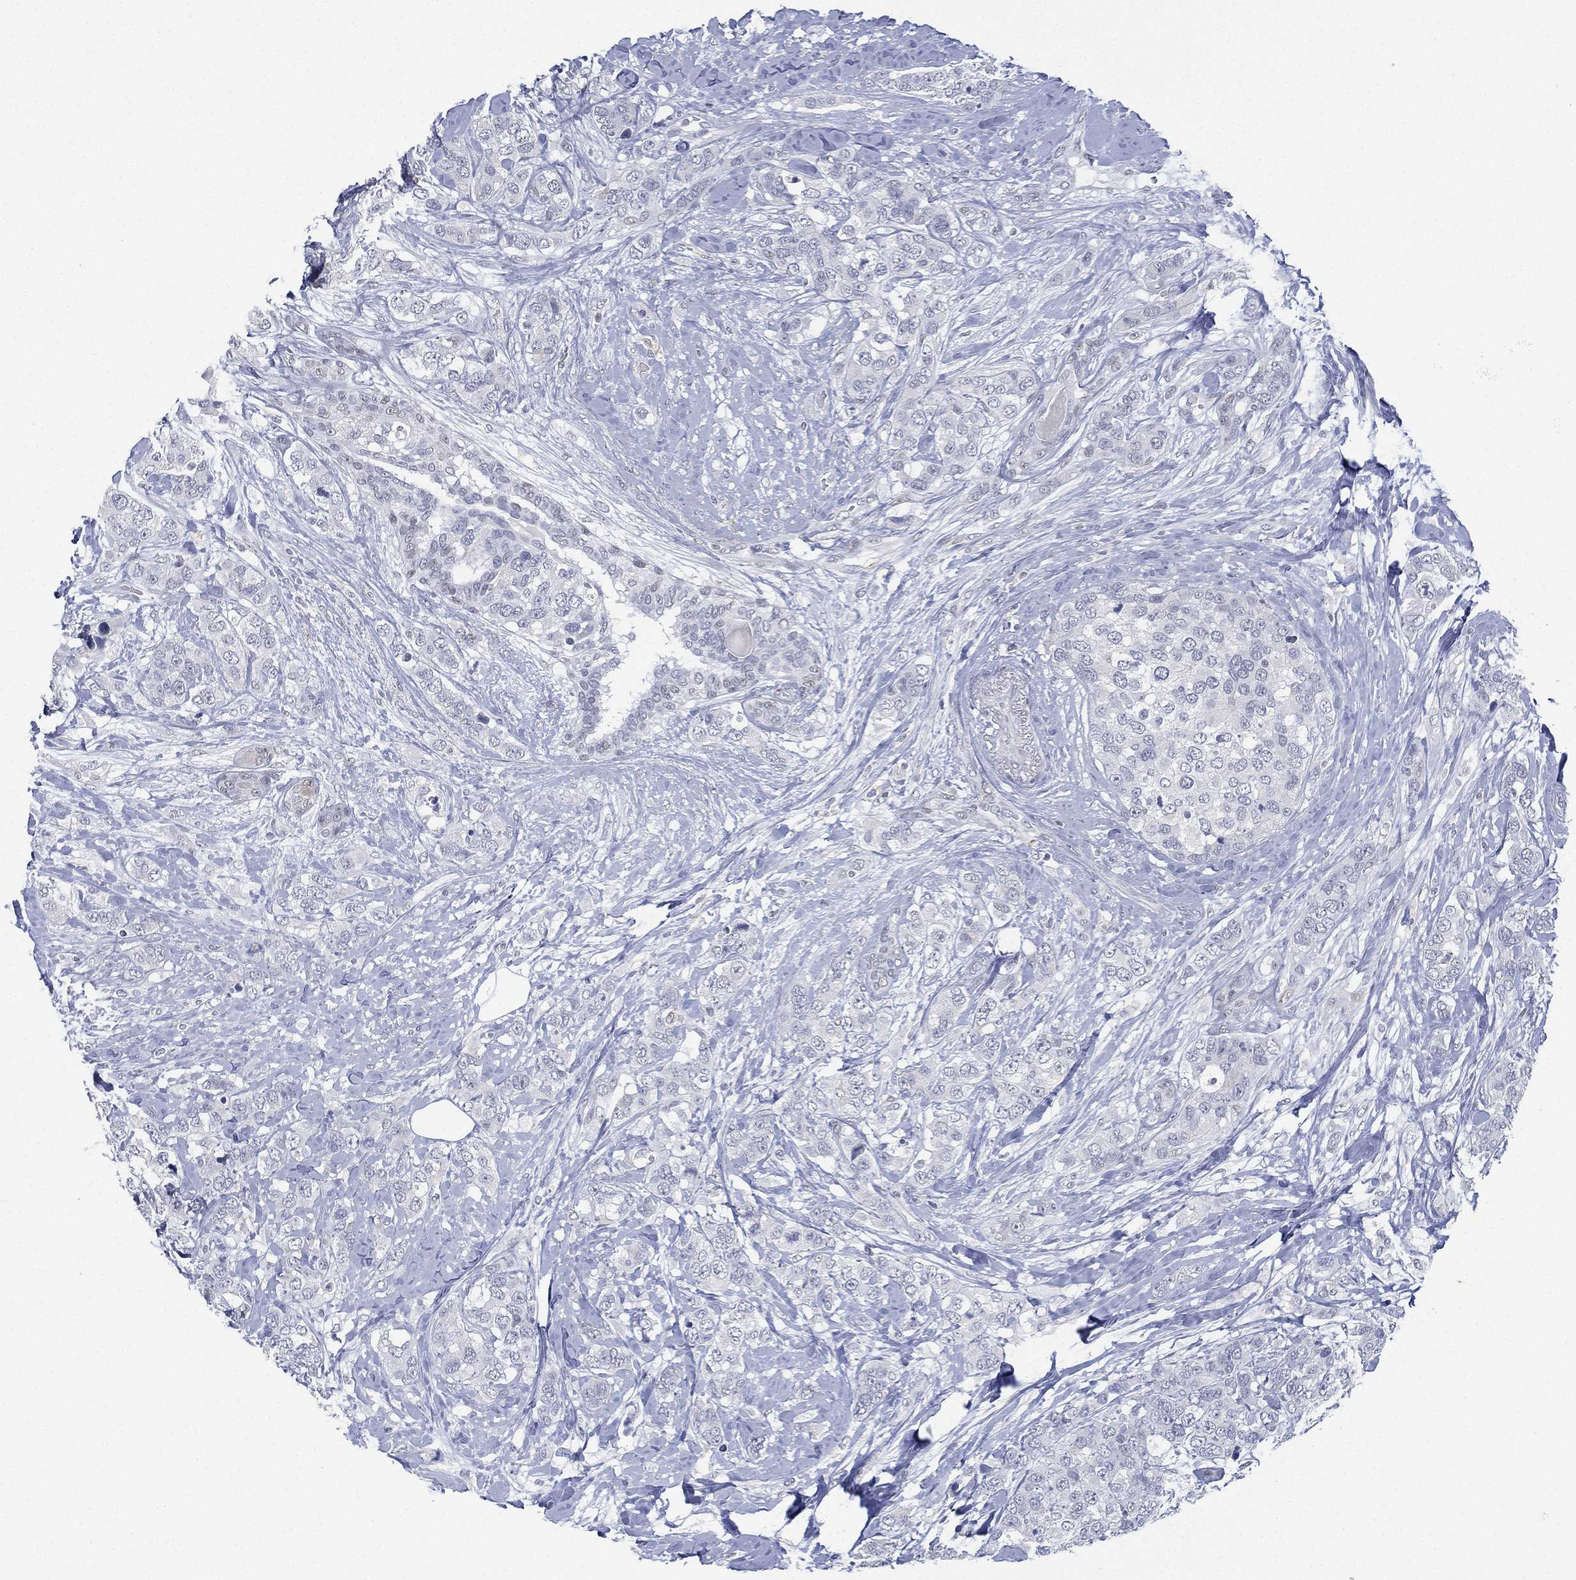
{"staining": {"intensity": "negative", "quantity": "none", "location": "none"}, "tissue": "breast cancer", "cell_type": "Tumor cells", "image_type": "cancer", "snomed": [{"axis": "morphology", "description": "Lobular carcinoma"}, {"axis": "topography", "description": "Breast"}], "caption": "This is an immunohistochemistry image of breast cancer (lobular carcinoma). There is no staining in tumor cells.", "gene": "ZNF711", "patient": {"sex": "female", "age": 59}}